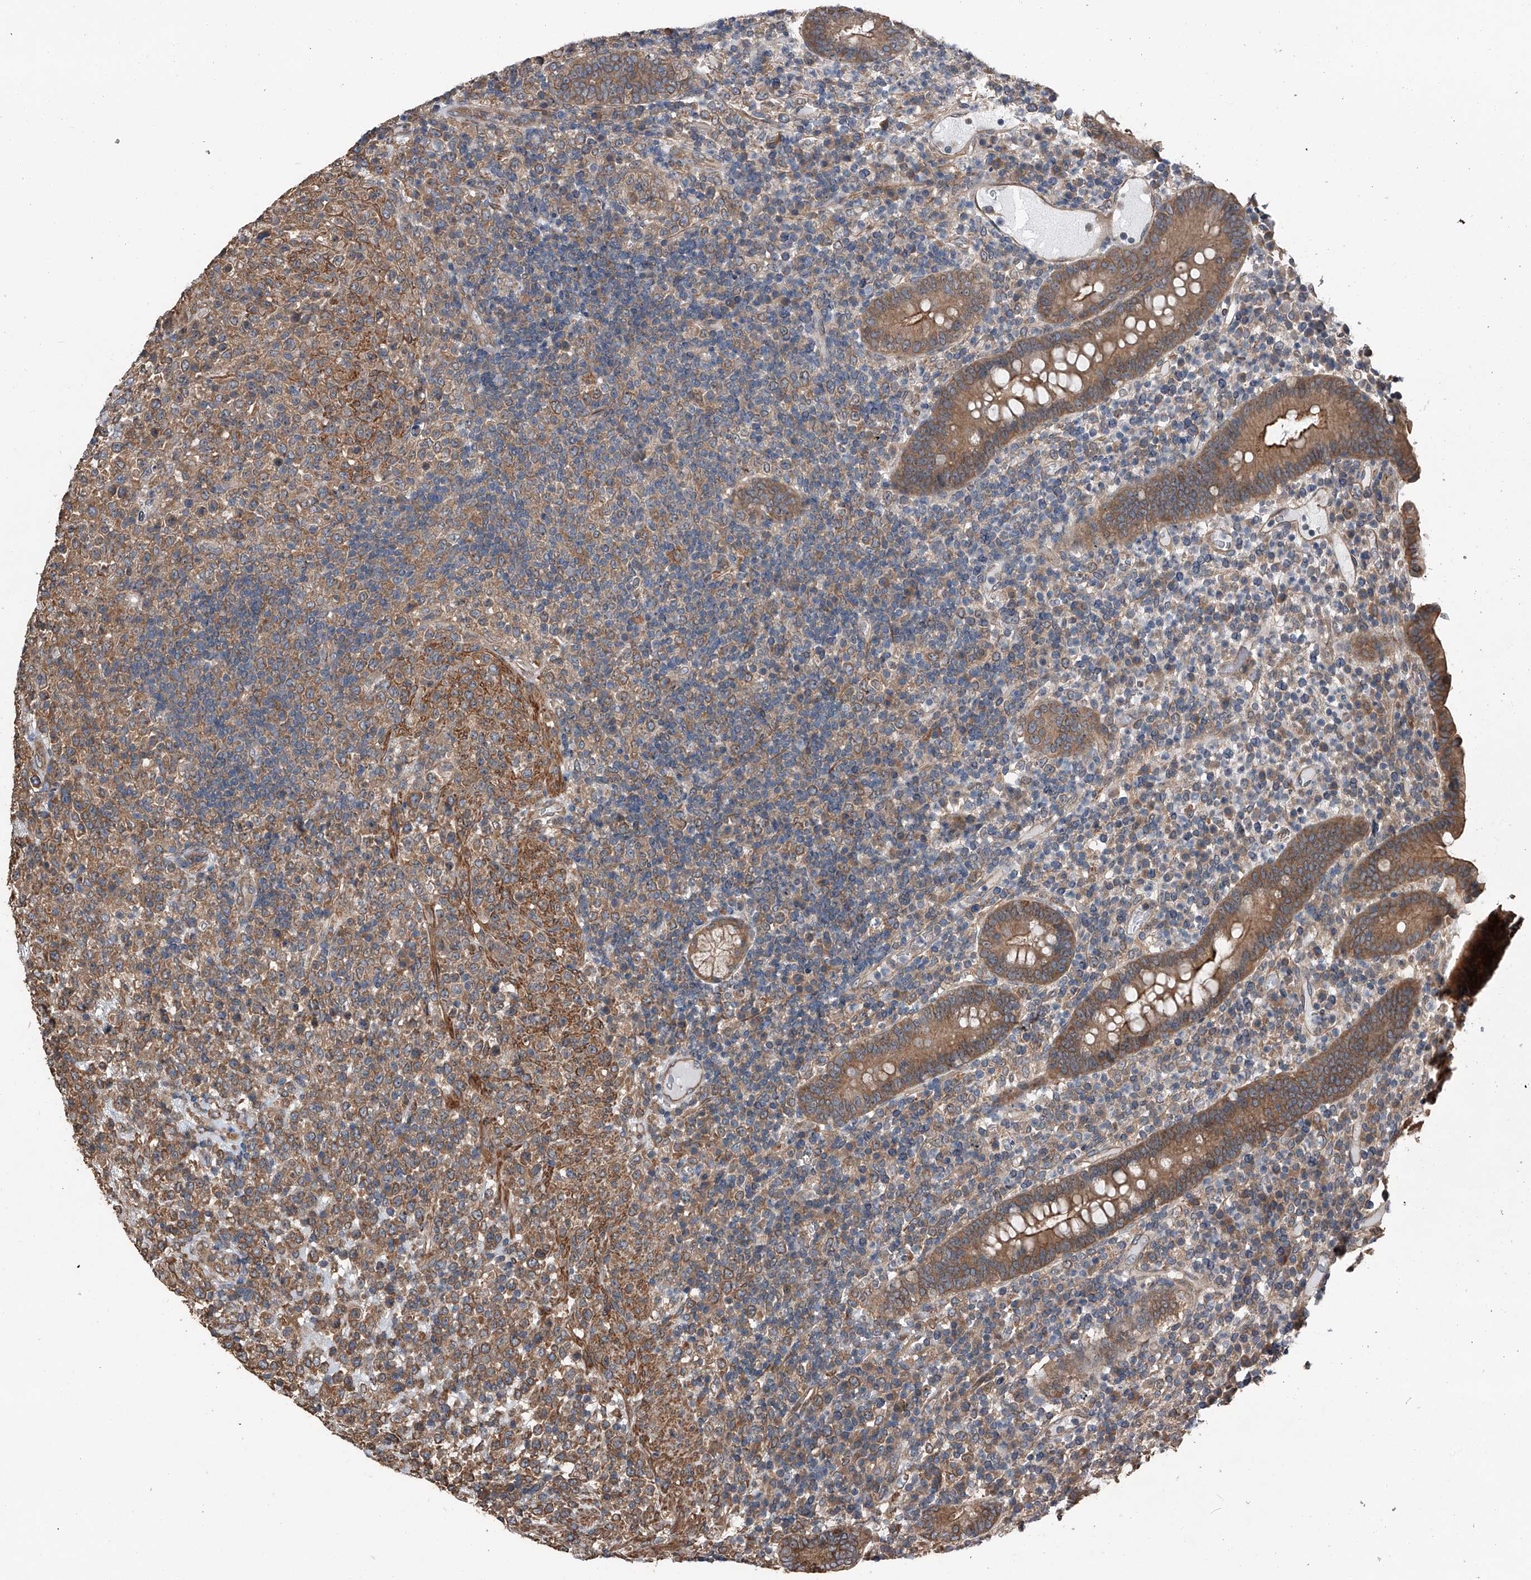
{"staining": {"intensity": "negative", "quantity": "none", "location": "none"}, "tissue": "lymphoma", "cell_type": "Tumor cells", "image_type": "cancer", "snomed": [{"axis": "morphology", "description": "Malignant lymphoma, non-Hodgkin's type, High grade"}, {"axis": "topography", "description": "Colon"}], "caption": "A histopathology image of human high-grade malignant lymphoma, non-Hodgkin's type is negative for staining in tumor cells.", "gene": "KCNJ2", "patient": {"sex": "female", "age": 53}}